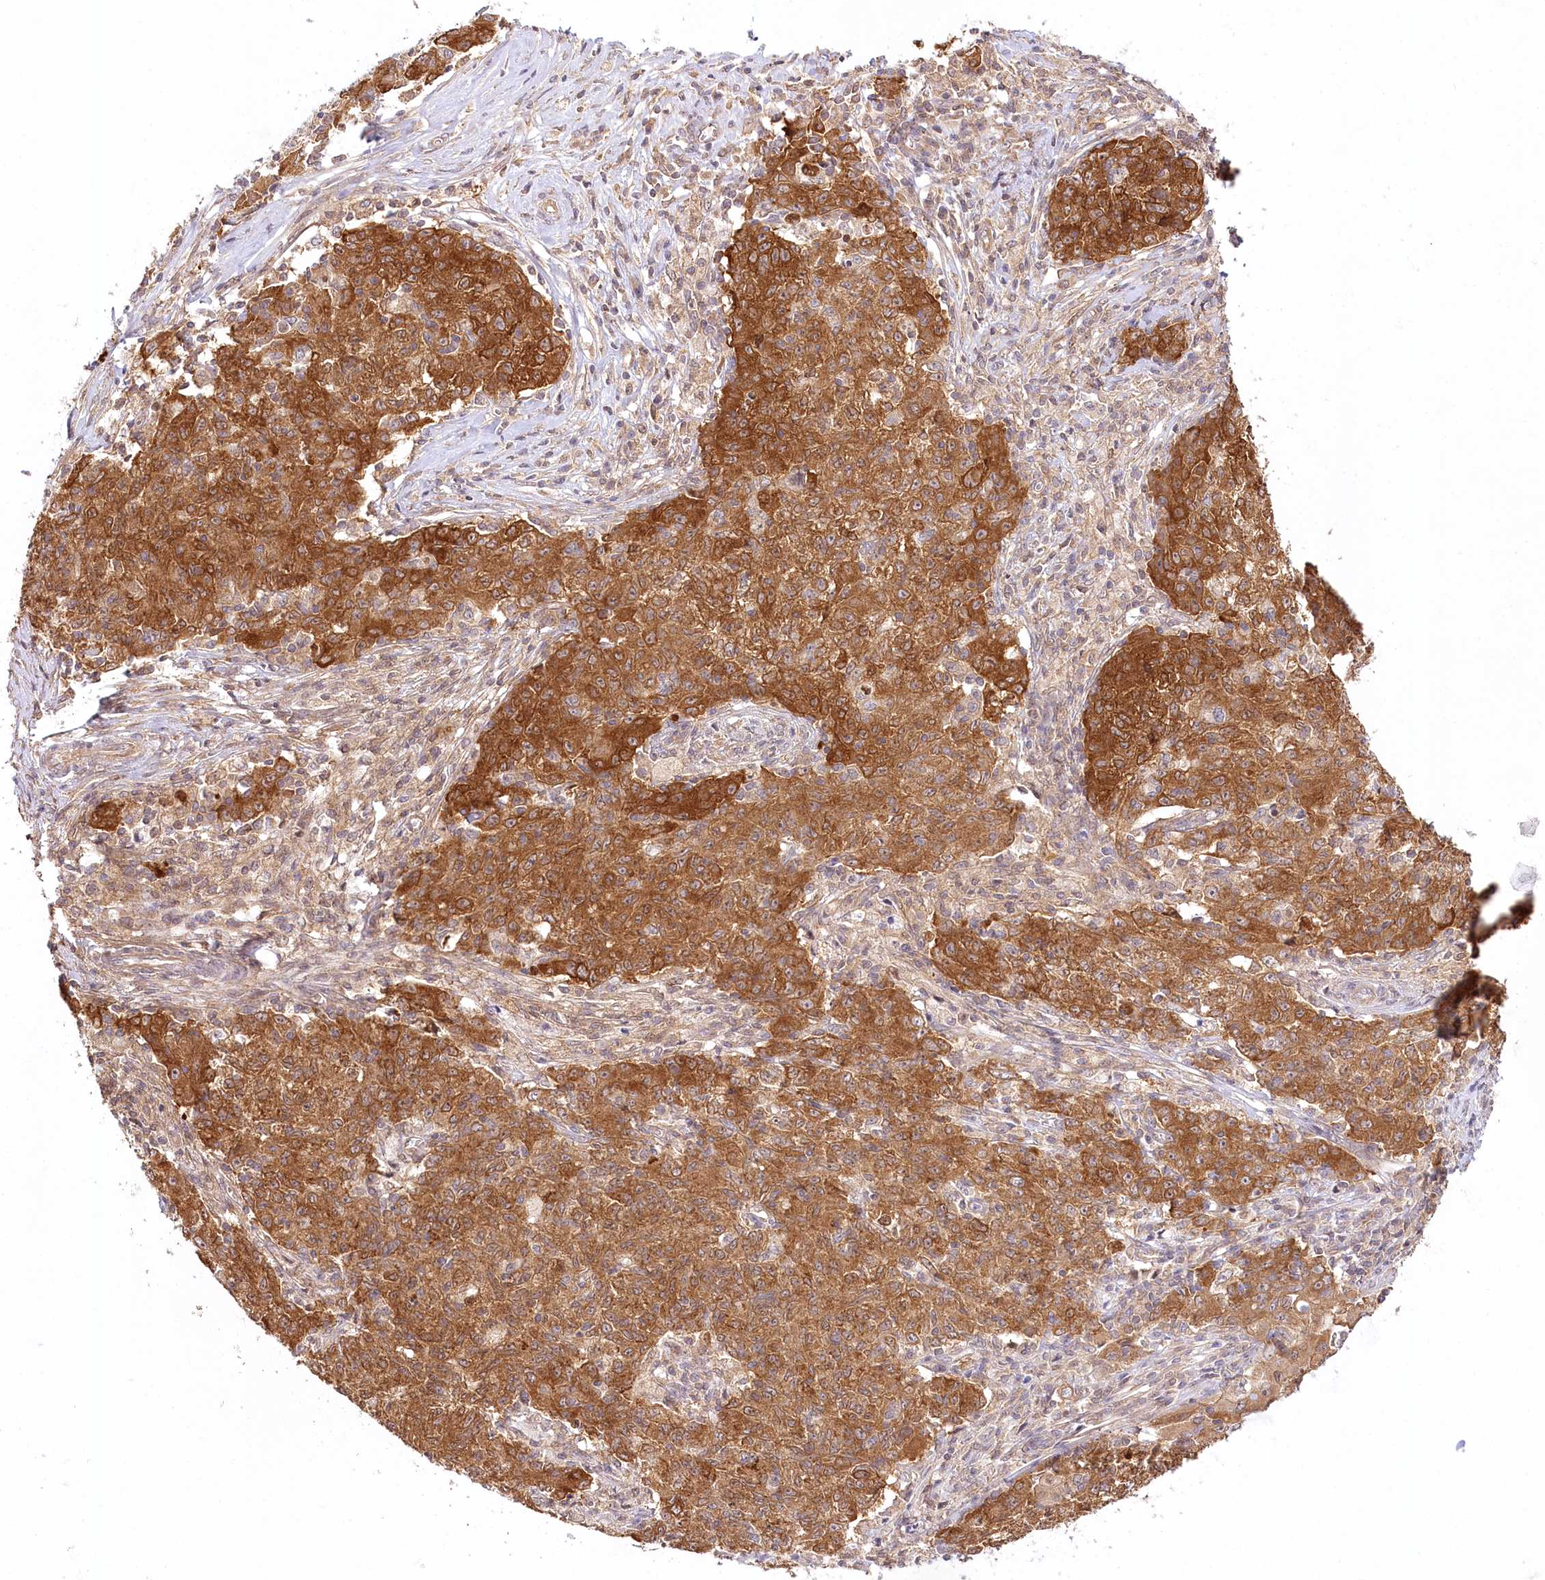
{"staining": {"intensity": "moderate", "quantity": ">75%", "location": "cytoplasmic/membranous"}, "tissue": "ovarian cancer", "cell_type": "Tumor cells", "image_type": "cancer", "snomed": [{"axis": "morphology", "description": "Carcinoma, endometroid"}, {"axis": "topography", "description": "Ovary"}], "caption": "Protein analysis of ovarian cancer tissue shows moderate cytoplasmic/membranous staining in about >75% of tumor cells.", "gene": "INPP4B", "patient": {"sex": "female", "age": 42}}